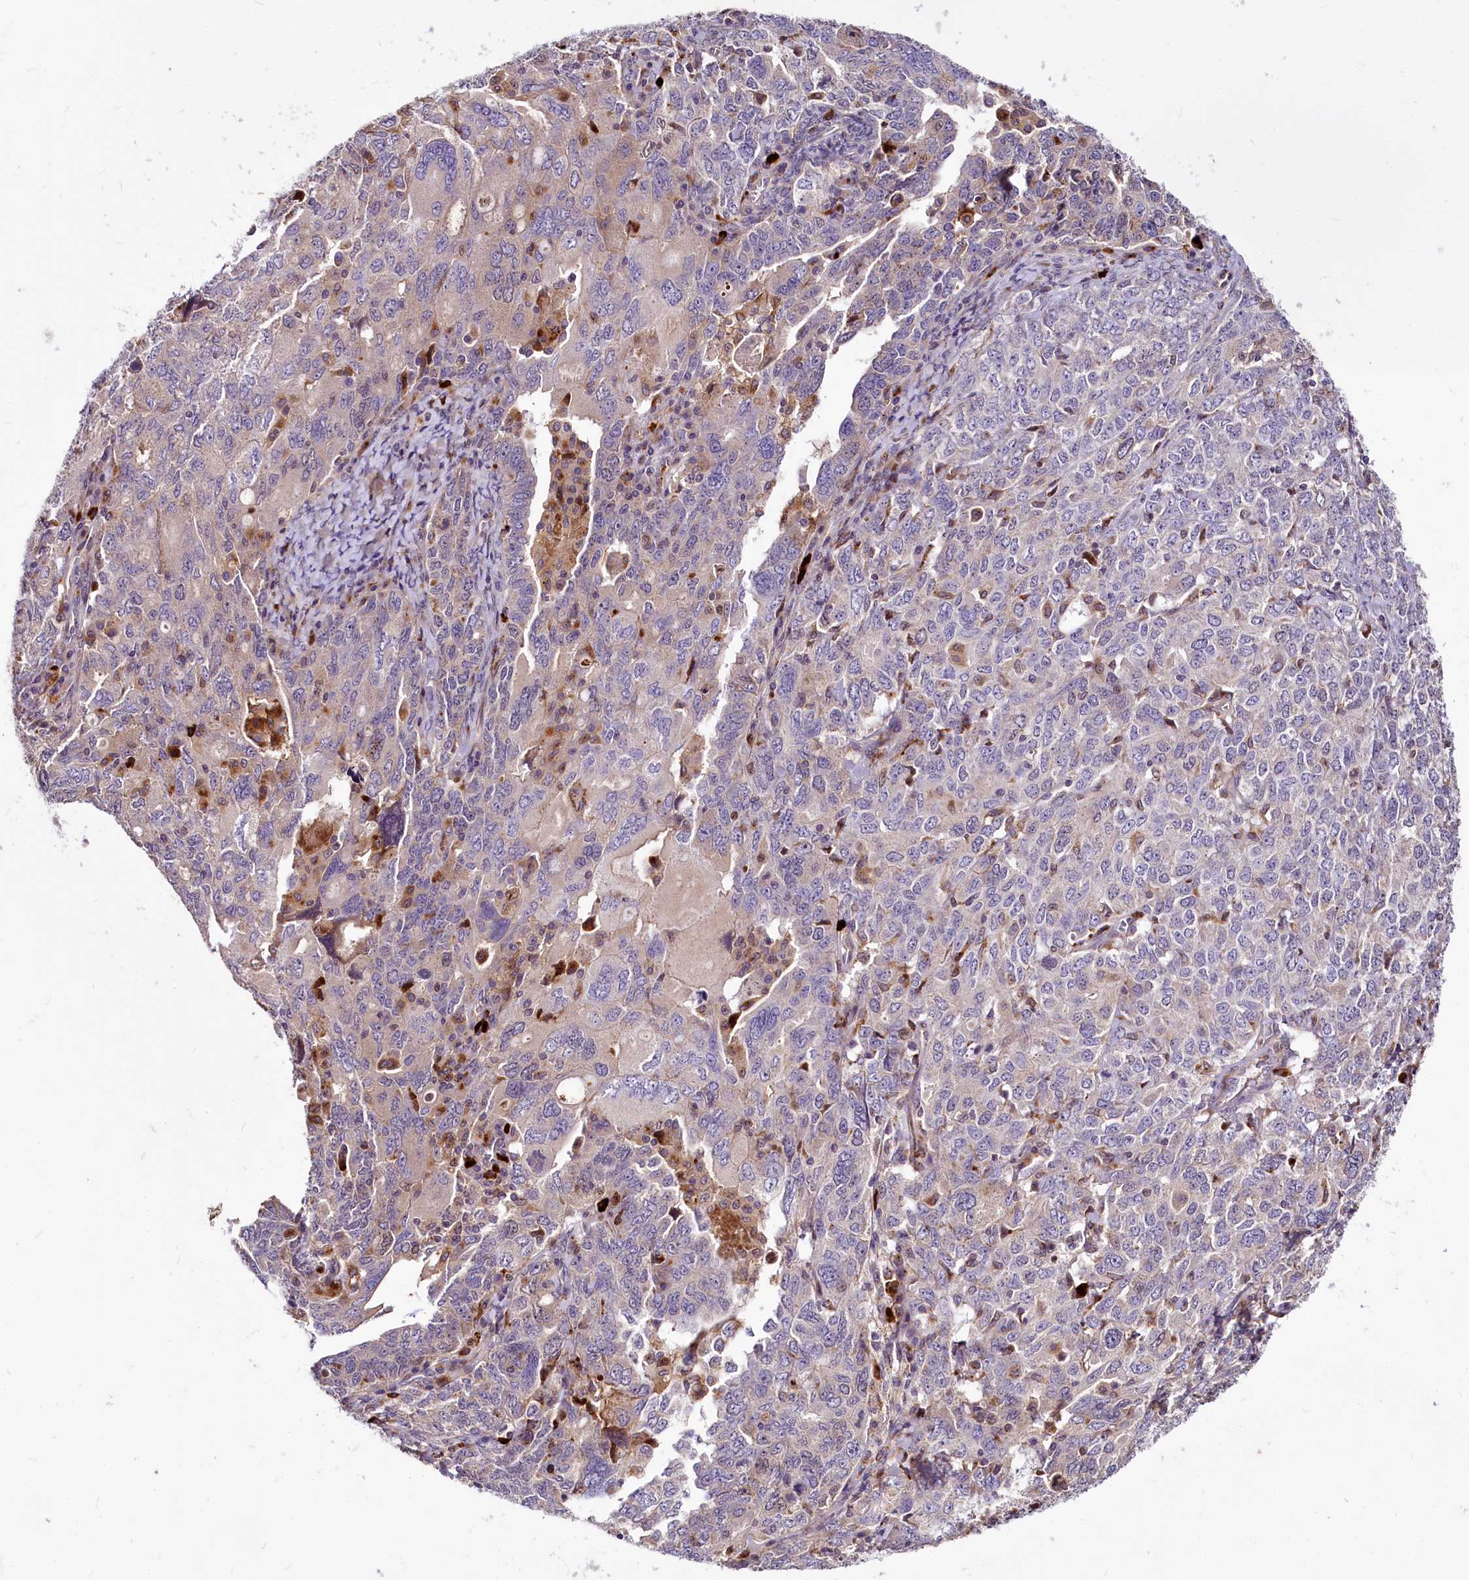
{"staining": {"intensity": "negative", "quantity": "none", "location": "none"}, "tissue": "ovarian cancer", "cell_type": "Tumor cells", "image_type": "cancer", "snomed": [{"axis": "morphology", "description": "Carcinoma, endometroid"}, {"axis": "topography", "description": "Ovary"}], "caption": "IHC photomicrograph of endometroid carcinoma (ovarian) stained for a protein (brown), which exhibits no positivity in tumor cells.", "gene": "C11orf86", "patient": {"sex": "female", "age": 62}}